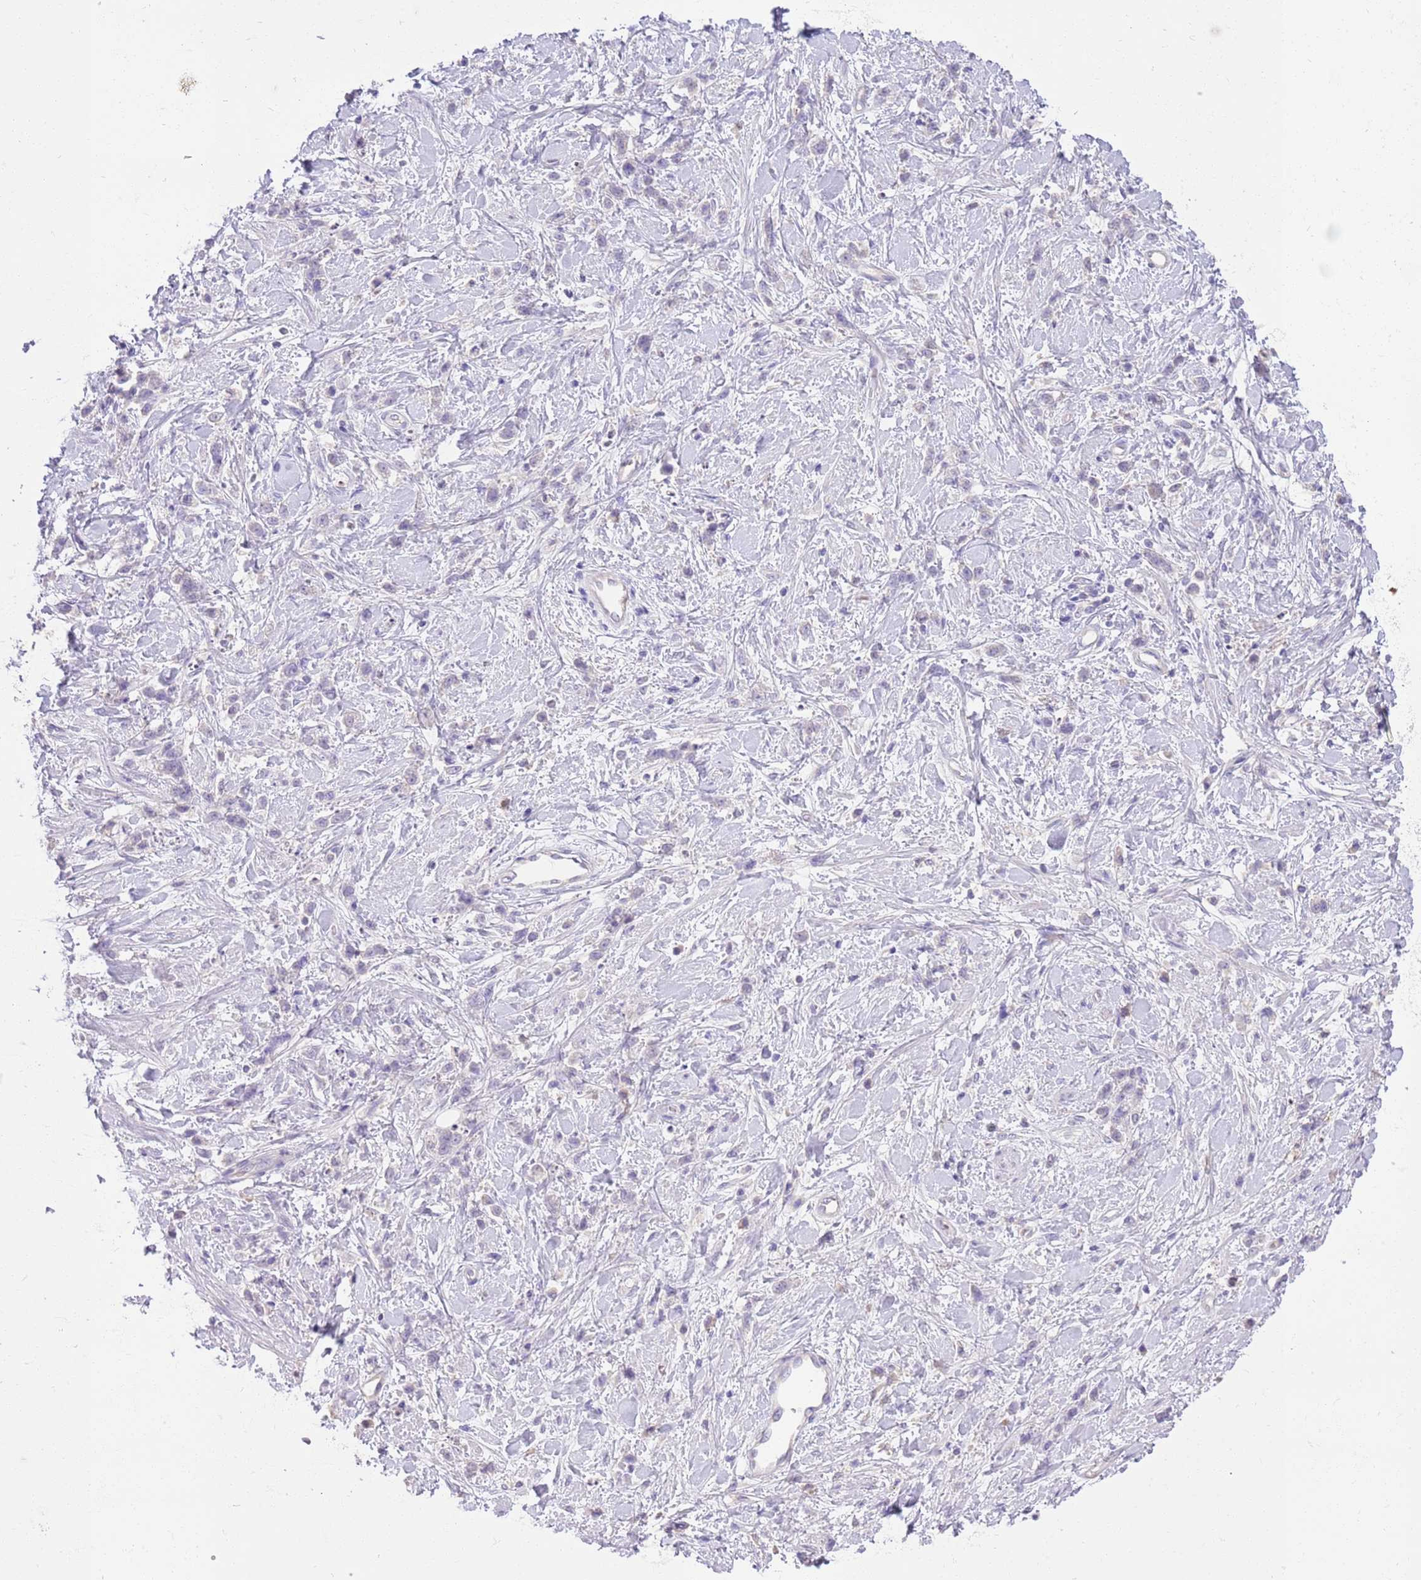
{"staining": {"intensity": "negative", "quantity": "none", "location": "none"}, "tissue": "stomach cancer", "cell_type": "Tumor cells", "image_type": "cancer", "snomed": [{"axis": "morphology", "description": "Adenocarcinoma, NOS"}, {"axis": "topography", "description": "Stomach"}], "caption": "IHC histopathology image of neoplastic tissue: stomach cancer stained with DAB (3,3'-diaminobenzidine) demonstrates no significant protein staining in tumor cells.", "gene": "SFTPA1", "patient": {"sex": "female", "age": 60}}